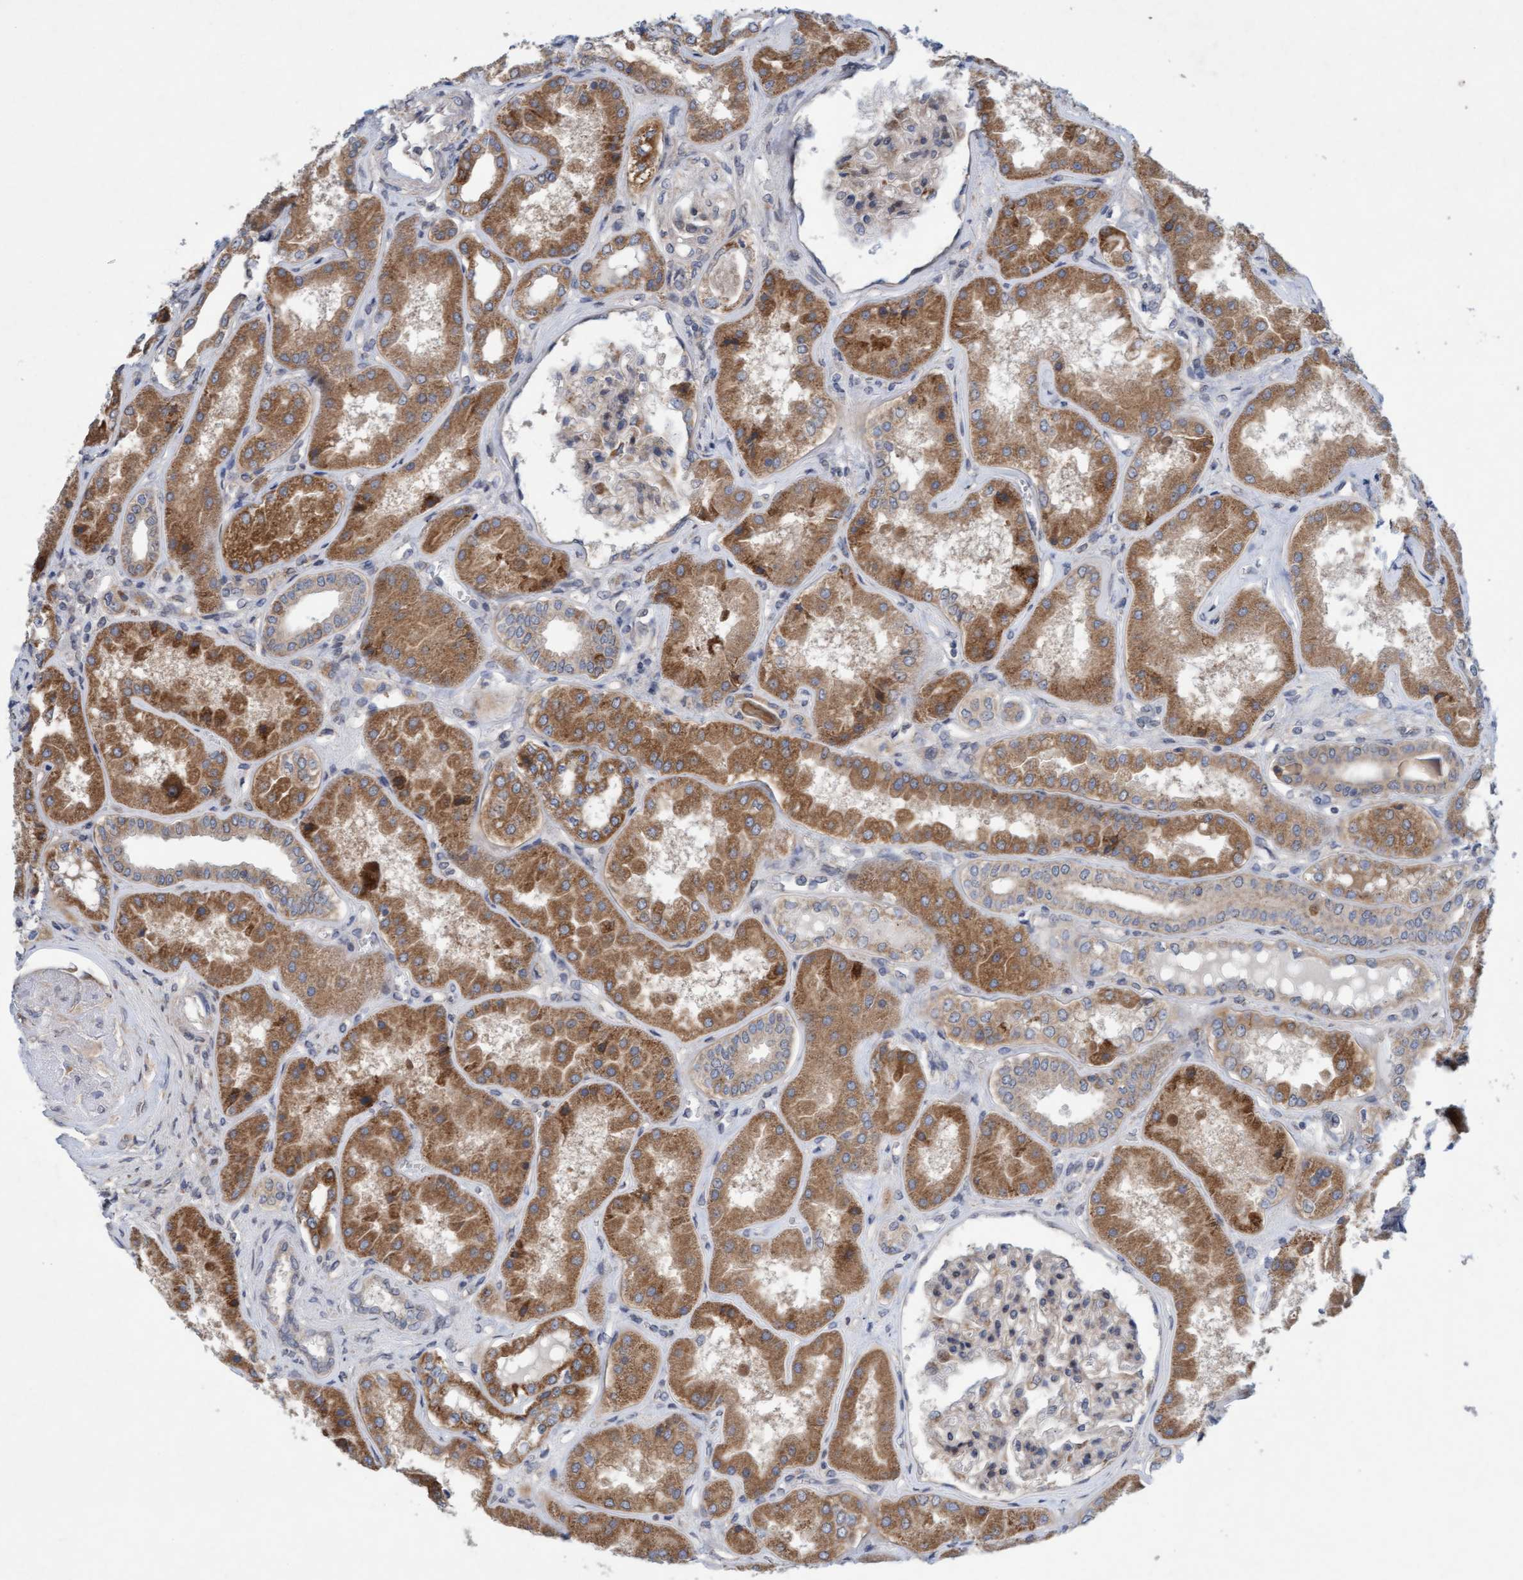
{"staining": {"intensity": "weak", "quantity": "25%-75%", "location": "cytoplasmic/membranous"}, "tissue": "kidney", "cell_type": "Cells in glomeruli", "image_type": "normal", "snomed": [{"axis": "morphology", "description": "Normal tissue, NOS"}, {"axis": "topography", "description": "Kidney"}], "caption": "The immunohistochemical stain shows weak cytoplasmic/membranous positivity in cells in glomeruli of unremarkable kidney. The staining is performed using DAB brown chromogen to label protein expression. The nuclei are counter-stained blue using hematoxylin.", "gene": "DDHD2", "patient": {"sex": "female", "age": 56}}